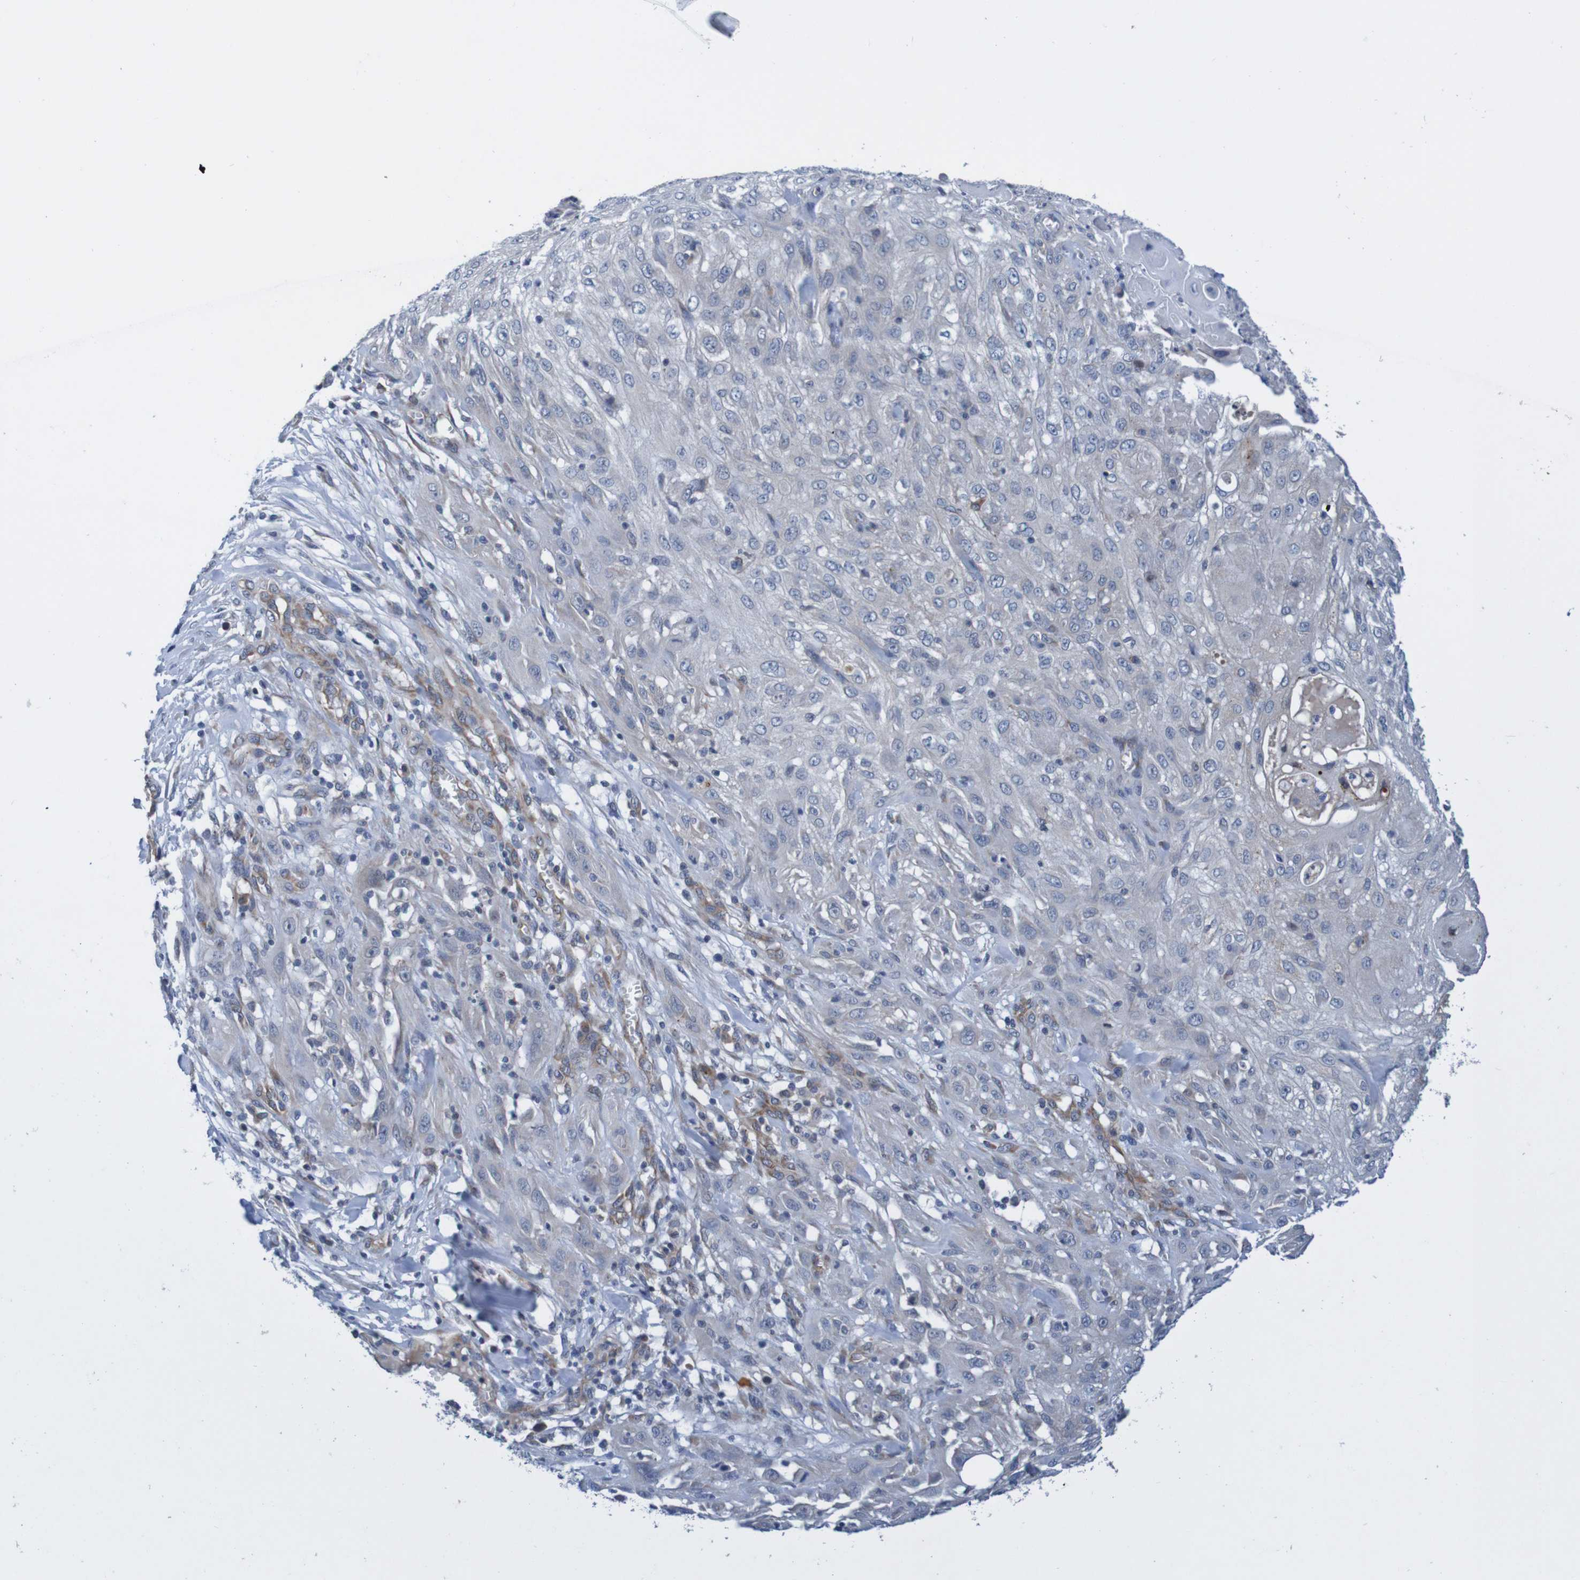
{"staining": {"intensity": "negative", "quantity": "none", "location": "none"}, "tissue": "skin cancer", "cell_type": "Tumor cells", "image_type": "cancer", "snomed": [{"axis": "morphology", "description": "Squamous cell carcinoma, NOS"}, {"axis": "topography", "description": "Skin"}], "caption": "Immunohistochemistry (IHC) micrograph of neoplastic tissue: human skin squamous cell carcinoma stained with DAB (3,3'-diaminobenzidine) shows no significant protein expression in tumor cells. (Stains: DAB IHC with hematoxylin counter stain, Microscopy: brightfield microscopy at high magnification).", "gene": "CPED1", "patient": {"sex": "male", "age": 75}}